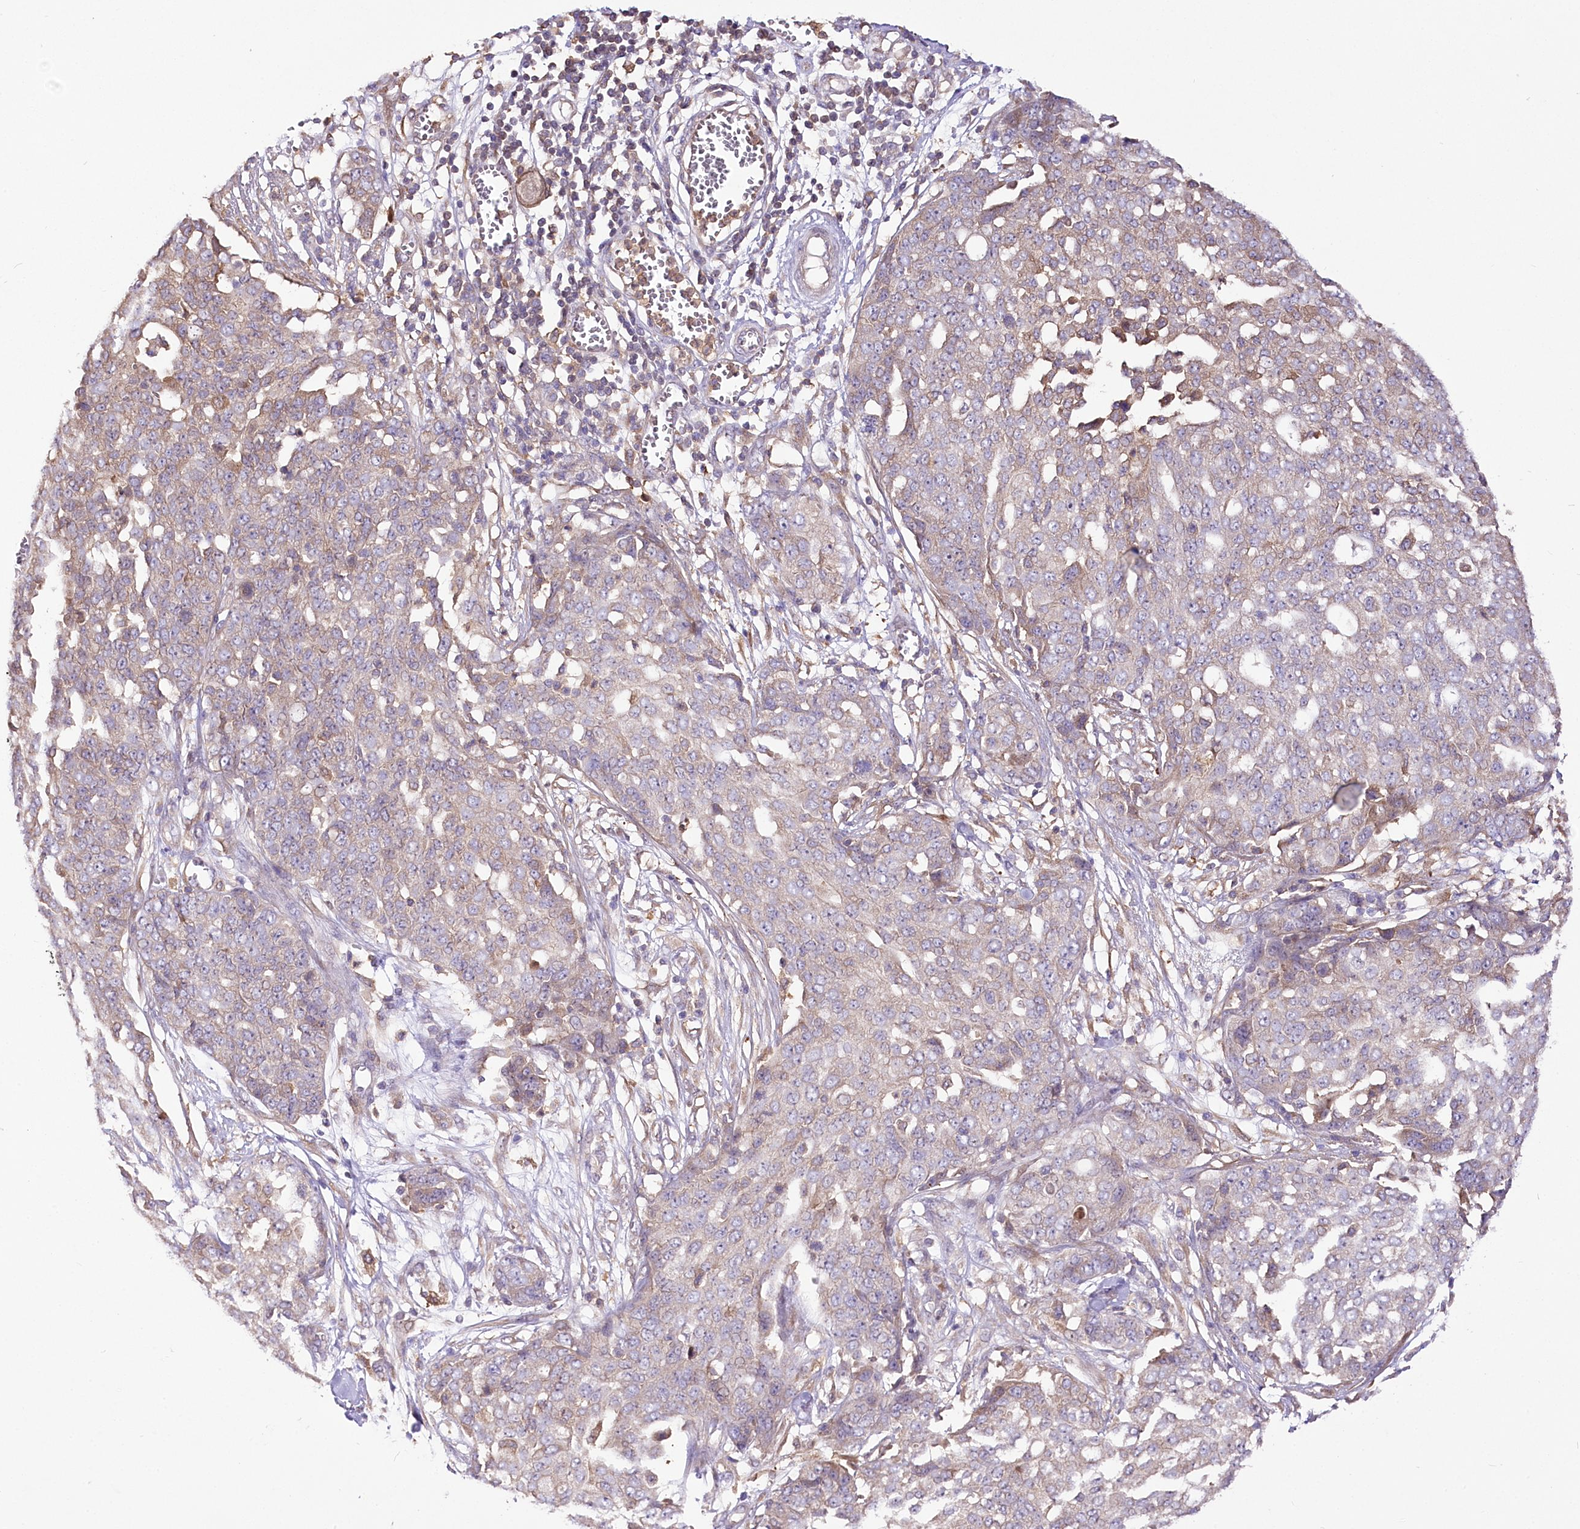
{"staining": {"intensity": "weak", "quantity": "25%-75%", "location": "cytoplasmic/membranous"}, "tissue": "ovarian cancer", "cell_type": "Tumor cells", "image_type": "cancer", "snomed": [{"axis": "morphology", "description": "Cystadenocarcinoma, serous, NOS"}, {"axis": "topography", "description": "Soft tissue"}, {"axis": "topography", "description": "Ovary"}], "caption": "This photomicrograph exhibits ovarian serous cystadenocarcinoma stained with immunohistochemistry (IHC) to label a protein in brown. The cytoplasmic/membranous of tumor cells show weak positivity for the protein. Nuclei are counter-stained blue.", "gene": "UGP2", "patient": {"sex": "female", "age": 57}}